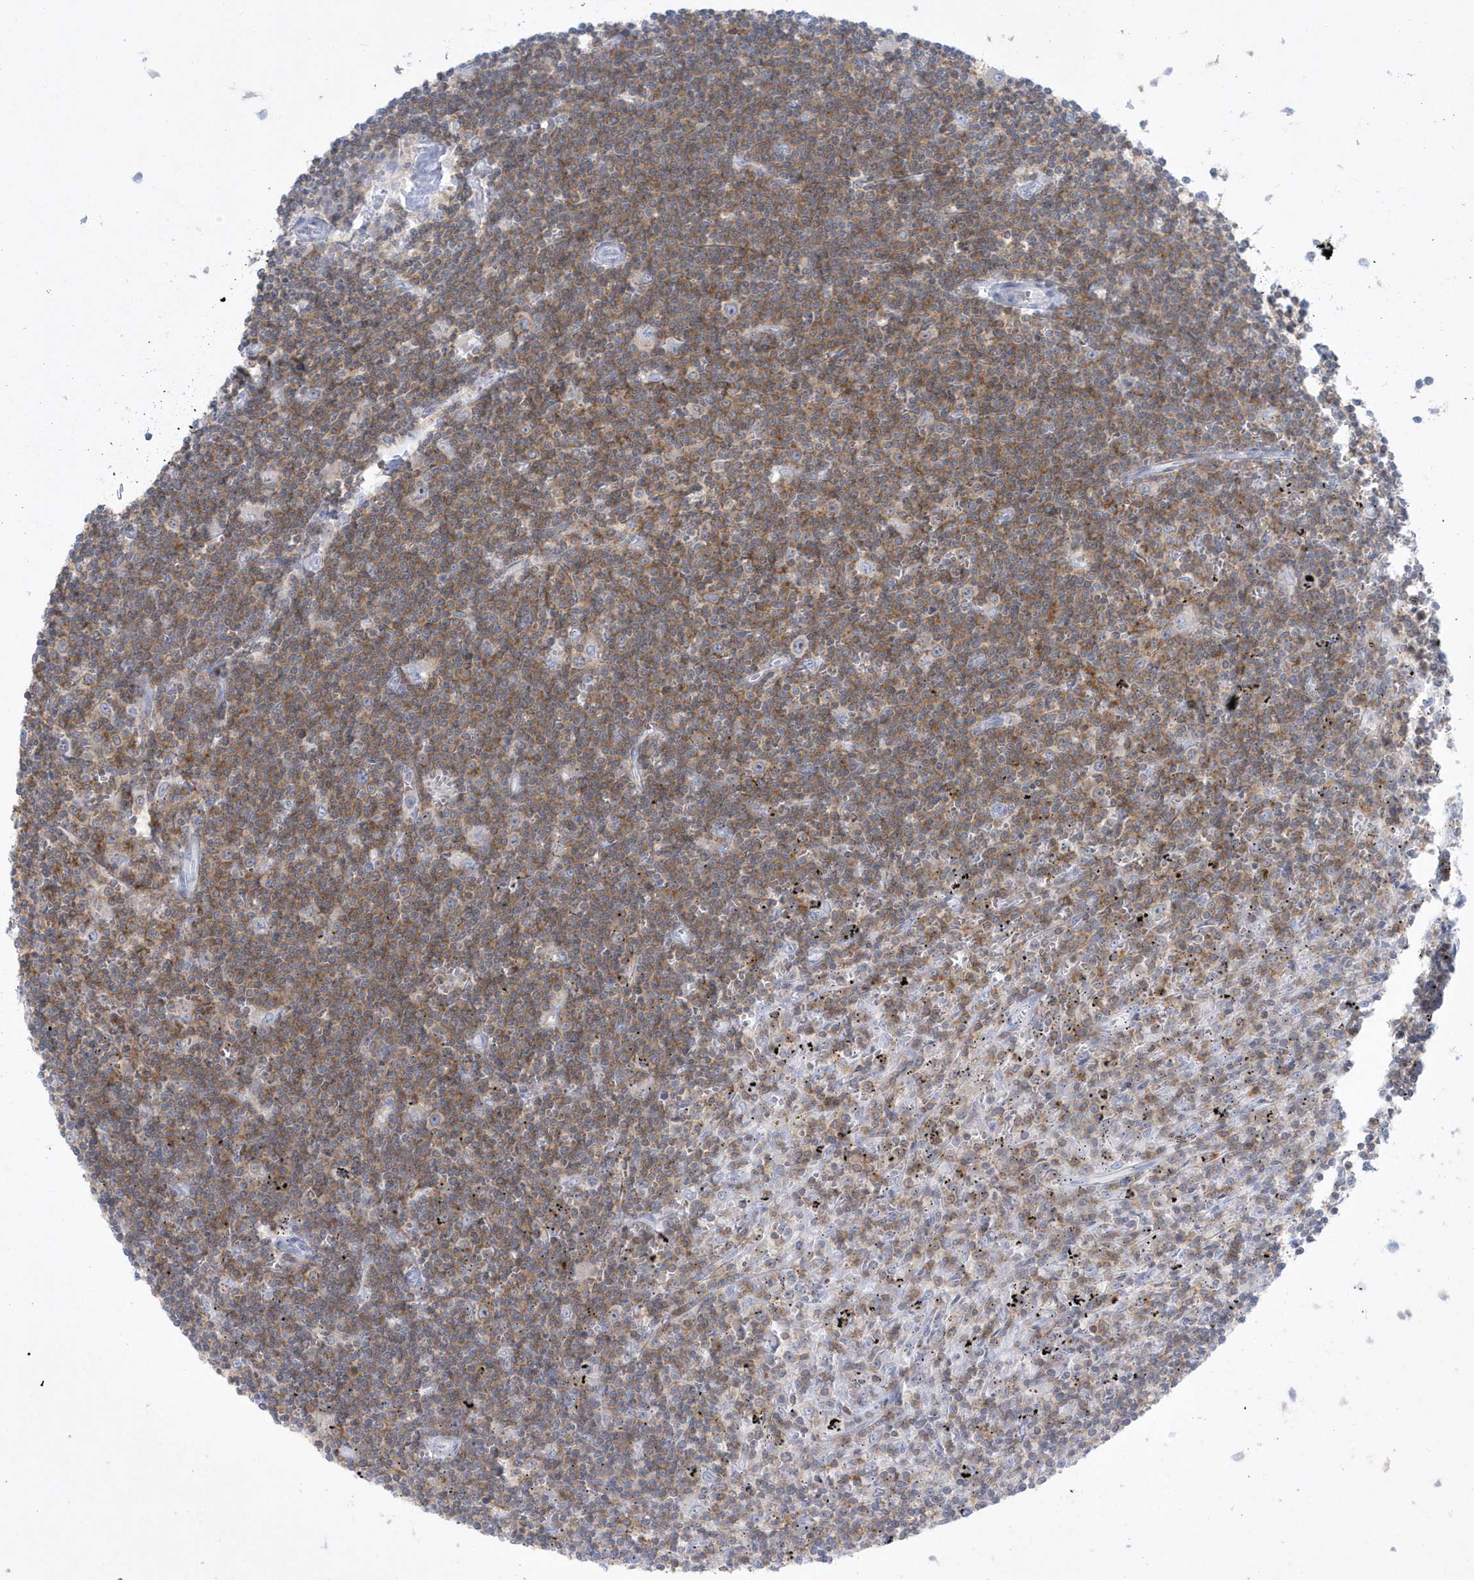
{"staining": {"intensity": "moderate", "quantity": "25%-75%", "location": "cytoplasmic/membranous"}, "tissue": "lymphoma", "cell_type": "Tumor cells", "image_type": "cancer", "snomed": [{"axis": "morphology", "description": "Malignant lymphoma, non-Hodgkin's type, Low grade"}, {"axis": "topography", "description": "Spleen"}], "caption": "Brown immunohistochemical staining in malignant lymphoma, non-Hodgkin's type (low-grade) reveals moderate cytoplasmic/membranous staining in approximately 25%-75% of tumor cells.", "gene": "PSD4", "patient": {"sex": "male", "age": 76}}